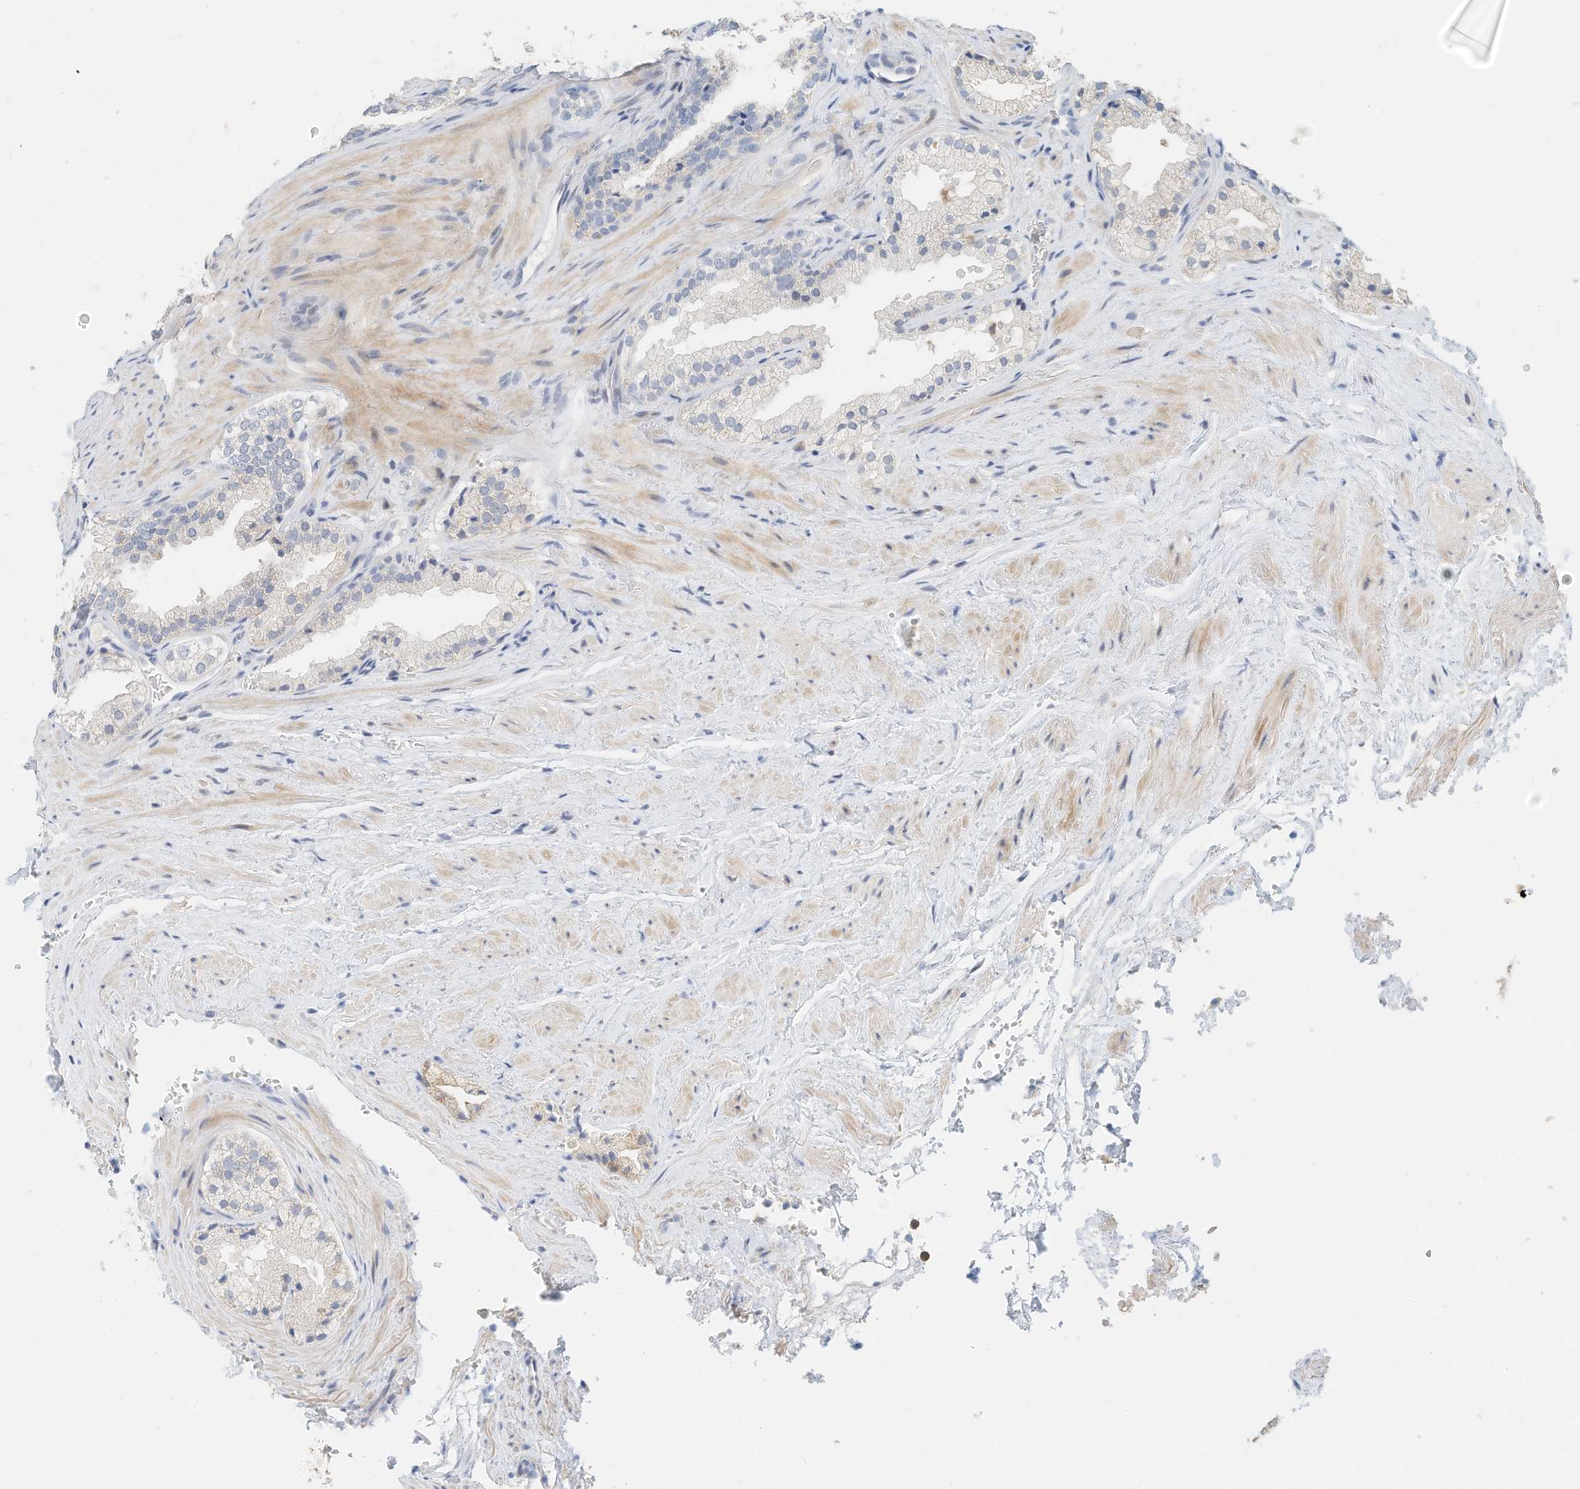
{"staining": {"intensity": "negative", "quantity": "none", "location": "none"}, "tissue": "prostate", "cell_type": "Glandular cells", "image_type": "normal", "snomed": [{"axis": "morphology", "description": "Normal tissue, NOS"}, {"axis": "topography", "description": "Prostate"}], "caption": "This is a histopathology image of immunohistochemistry staining of normal prostate, which shows no expression in glandular cells.", "gene": "MICAL1", "patient": {"sex": "male", "age": 76}}